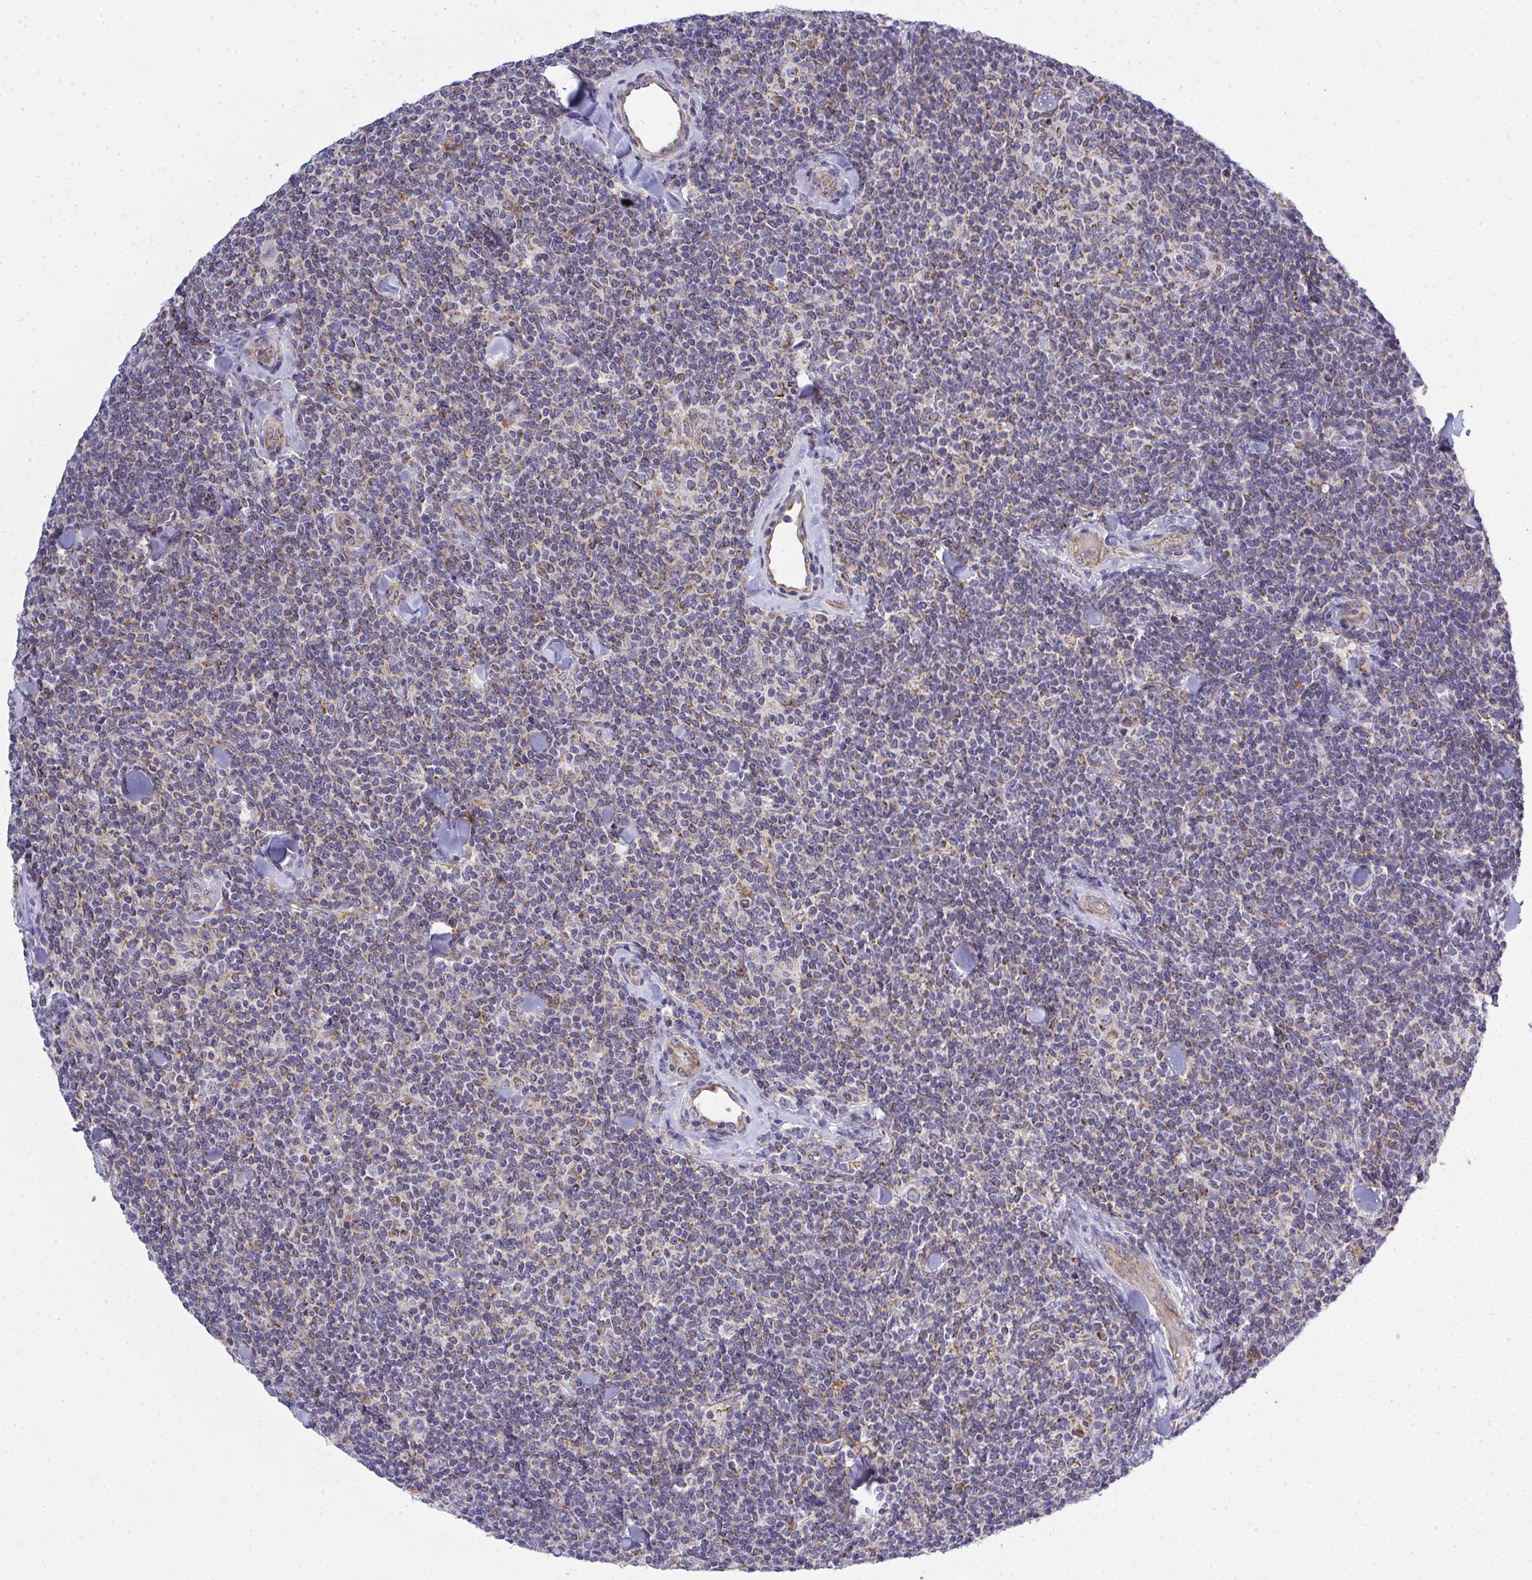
{"staining": {"intensity": "negative", "quantity": "none", "location": "none"}, "tissue": "lymphoma", "cell_type": "Tumor cells", "image_type": "cancer", "snomed": [{"axis": "morphology", "description": "Malignant lymphoma, non-Hodgkin's type, Low grade"}, {"axis": "topography", "description": "Lymph node"}], "caption": "The IHC image has no significant positivity in tumor cells of malignant lymphoma, non-Hodgkin's type (low-grade) tissue. The staining is performed using DAB (3,3'-diaminobenzidine) brown chromogen with nuclei counter-stained in using hematoxylin.", "gene": "XAF1", "patient": {"sex": "female", "age": 56}}